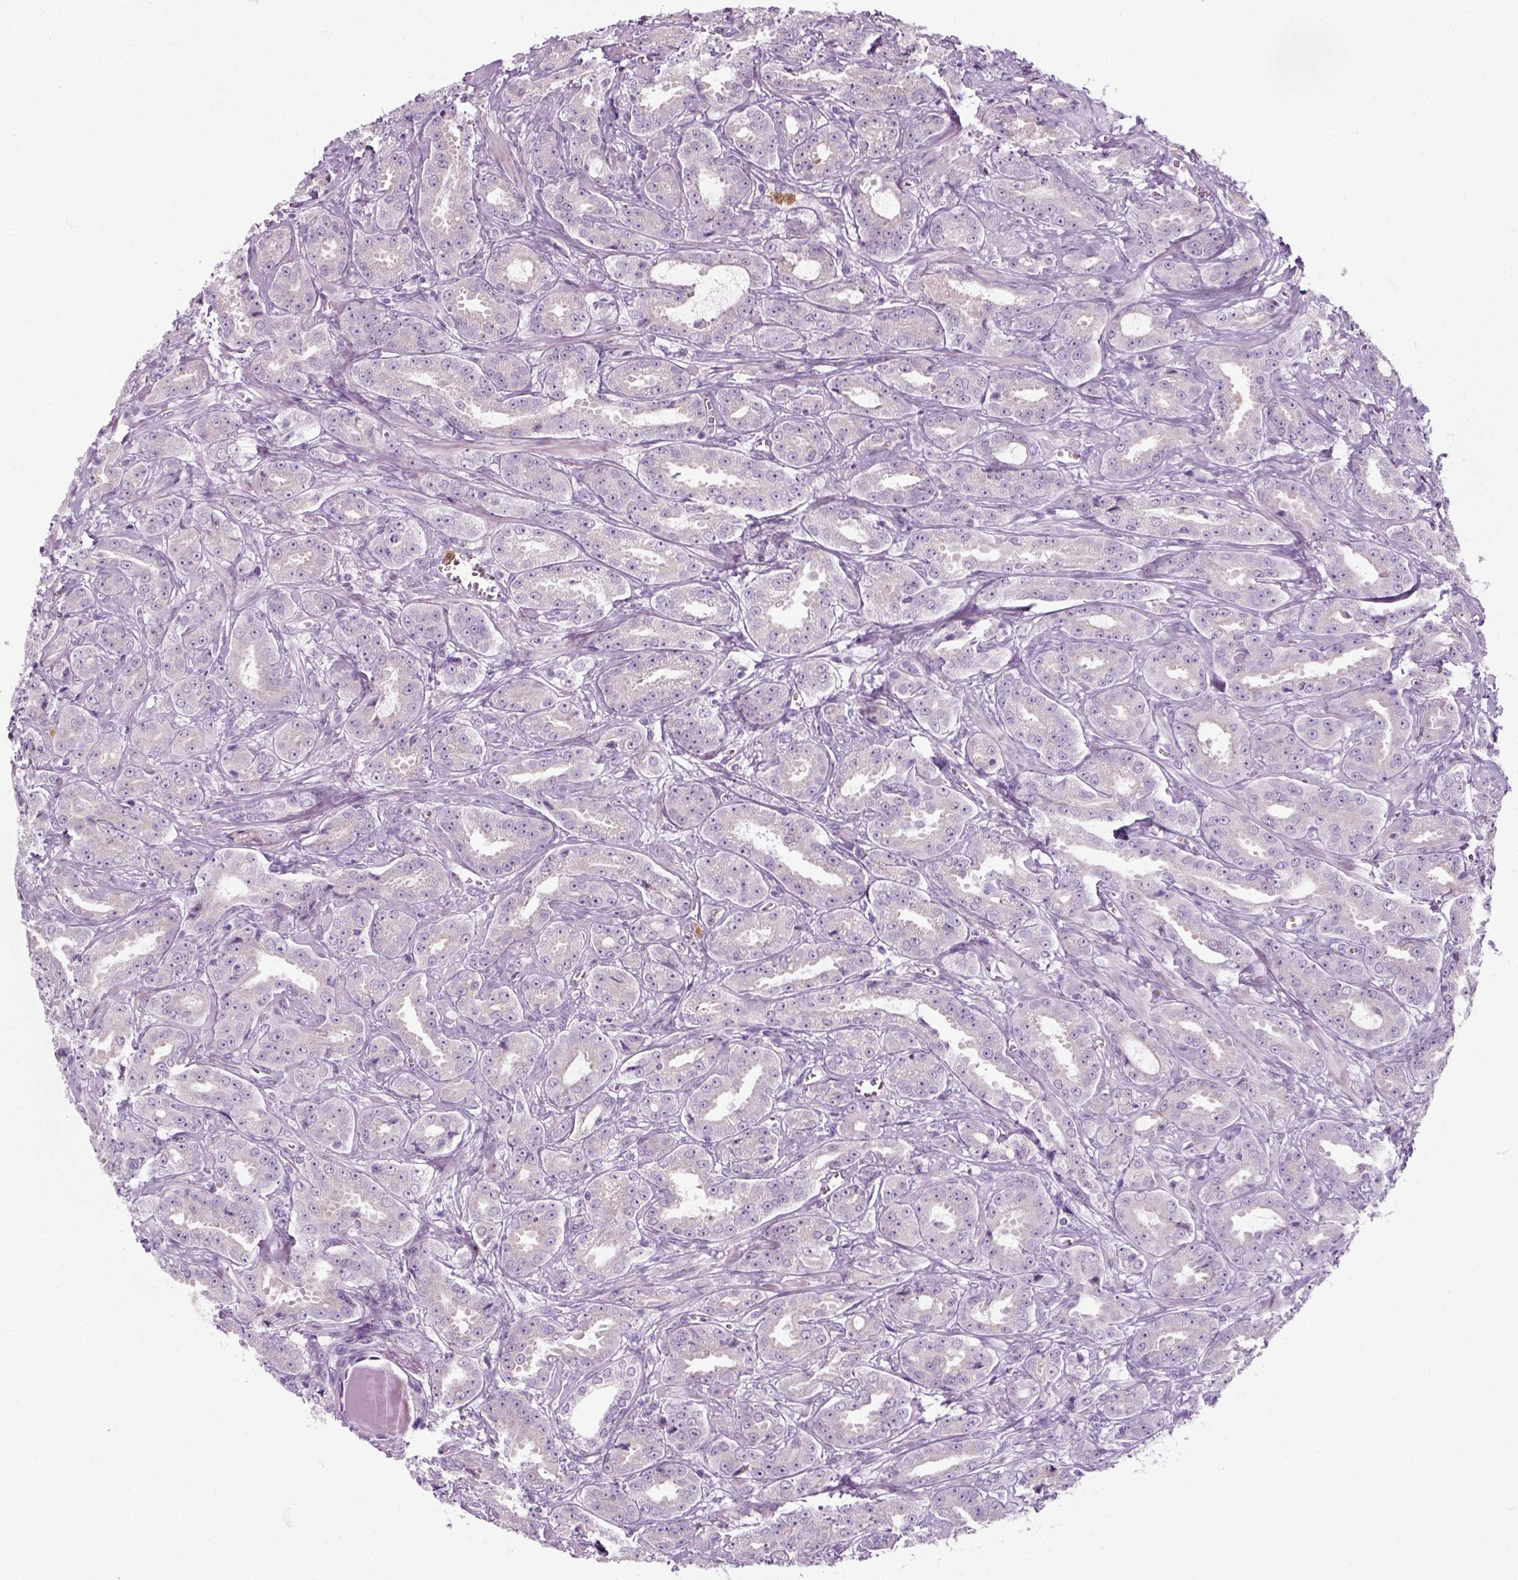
{"staining": {"intensity": "negative", "quantity": "none", "location": "none"}, "tissue": "prostate cancer", "cell_type": "Tumor cells", "image_type": "cancer", "snomed": [{"axis": "morphology", "description": "Adenocarcinoma, High grade"}, {"axis": "topography", "description": "Prostate"}], "caption": "Protein analysis of high-grade adenocarcinoma (prostate) demonstrates no significant expression in tumor cells.", "gene": "IL4", "patient": {"sex": "male", "age": 64}}